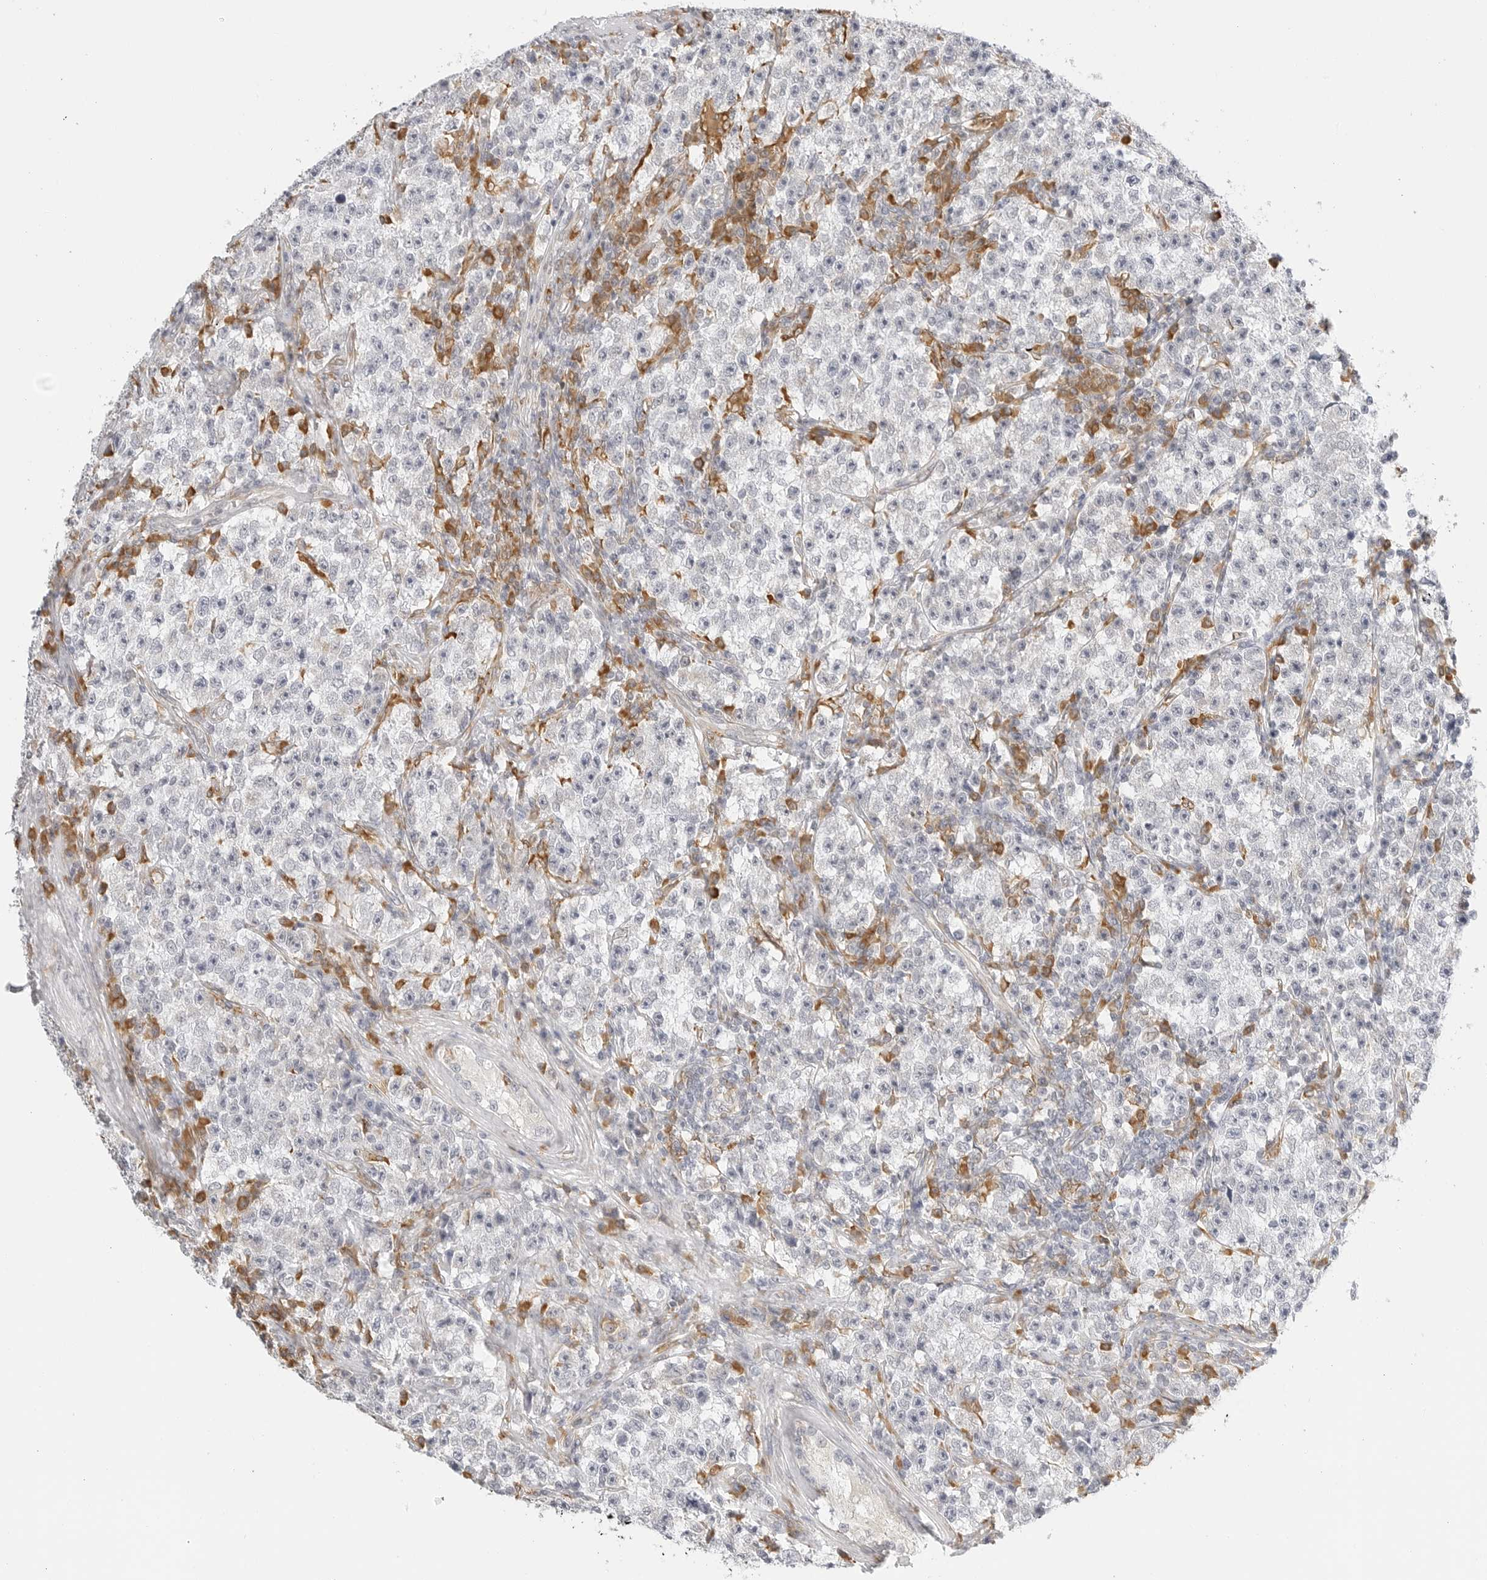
{"staining": {"intensity": "negative", "quantity": "none", "location": "none"}, "tissue": "testis cancer", "cell_type": "Tumor cells", "image_type": "cancer", "snomed": [{"axis": "morphology", "description": "Seminoma, NOS"}, {"axis": "topography", "description": "Testis"}], "caption": "The image displays no significant positivity in tumor cells of testis cancer (seminoma).", "gene": "THEM4", "patient": {"sex": "male", "age": 22}}